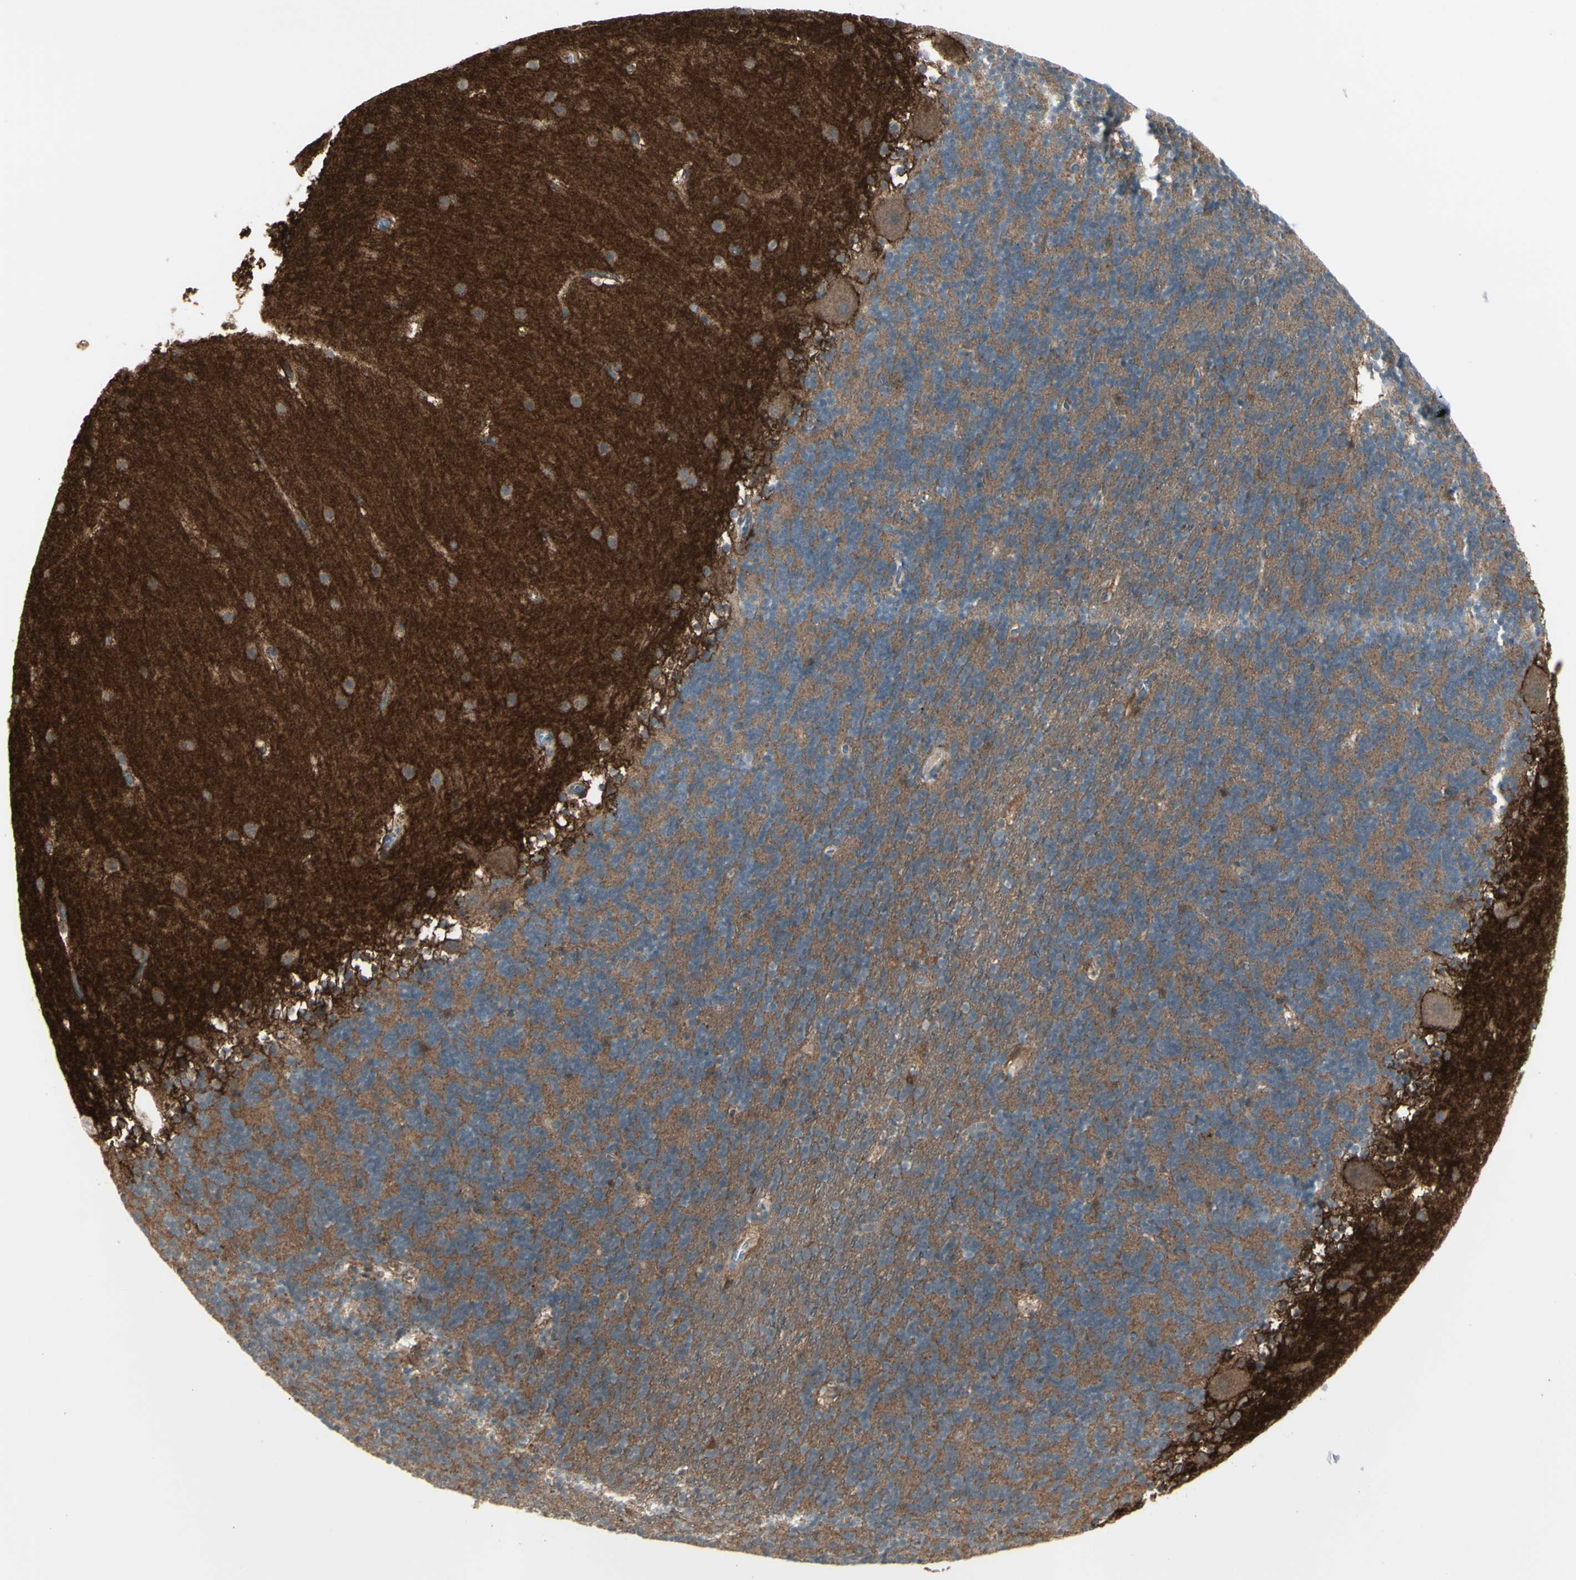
{"staining": {"intensity": "weak", "quantity": ">75%", "location": "cytoplasmic/membranous"}, "tissue": "cerebellum", "cell_type": "Cells in granular layer", "image_type": "normal", "snomed": [{"axis": "morphology", "description": "Normal tissue, NOS"}, {"axis": "topography", "description": "Cerebellum"}], "caption": "IHC (DAB) staining of unremarkable human cerebellum shows weak cytoplasmic/membranous protein positivity in about >75% of cells in granular layer. The protein is stained brown, and the nuclei are stained in blue (DAB IHC with brightfield microscopy, high magnification).", "gene": "NAXD", "patient": {"sex": "male", "age": 45}}